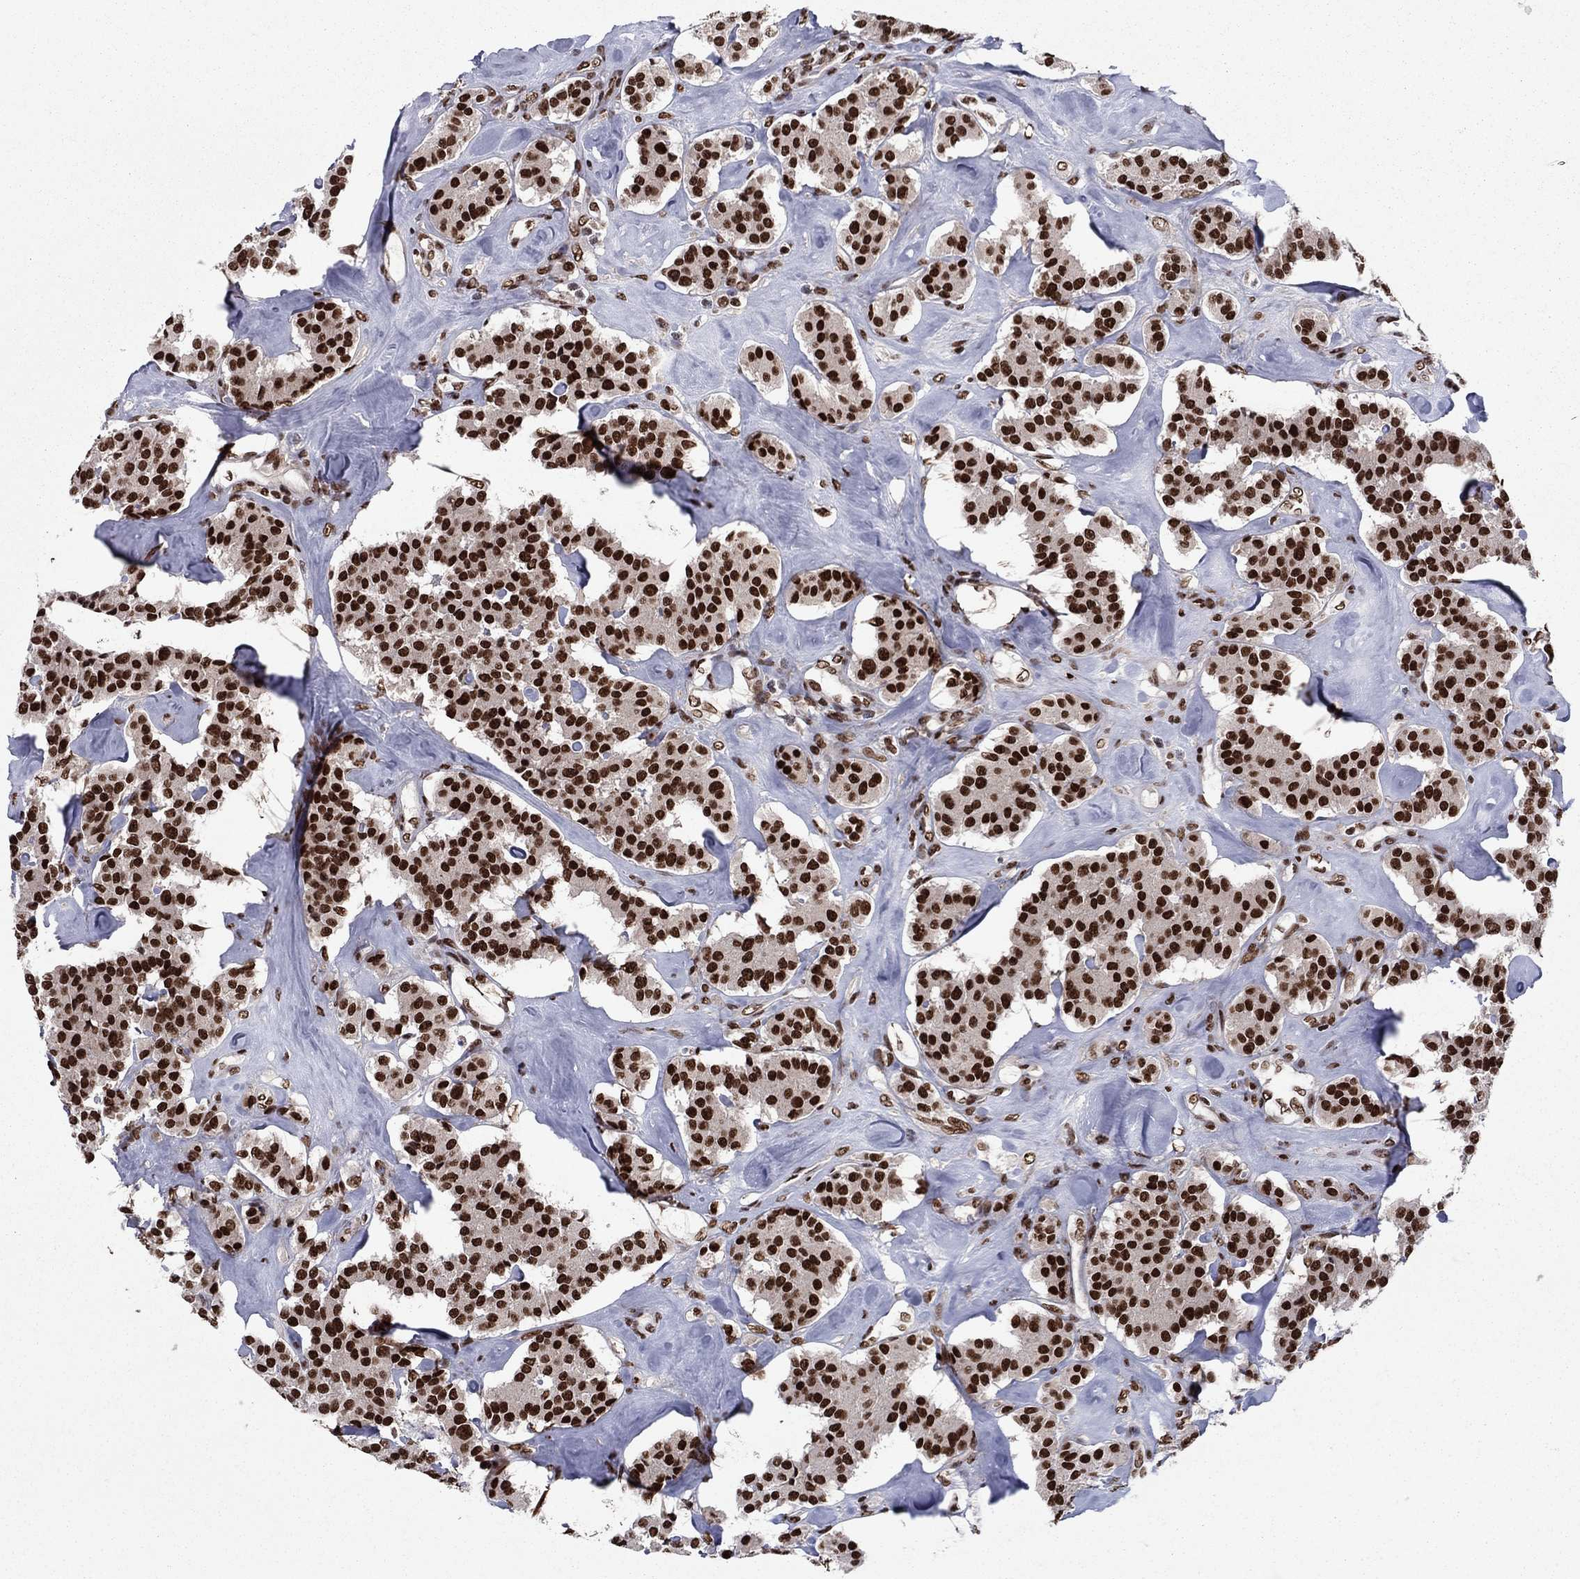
{"staining": {"intensity": "strong", "quantity": ">75%", "location": "nuclear"}, "tissue": "carcinoid", "cell_type": "Tumor cells", "image_type": "cancer", "snomed": [{"axis": "morphology", "description": "Carcinoid, malignant, NOS"}, {"axis": "topography", "description": "Pancreas"}], "caption": "An IHC micrograph of tumor tissue is shown. Protein staining in brown labels strong nuclear positivity in malignant carcinoid within tumor cells. (brown staining indicates protein expression, while blue staining denotes nuclei).", "gene": "USP54", "patient": {"sex": "male", "age": 41}}